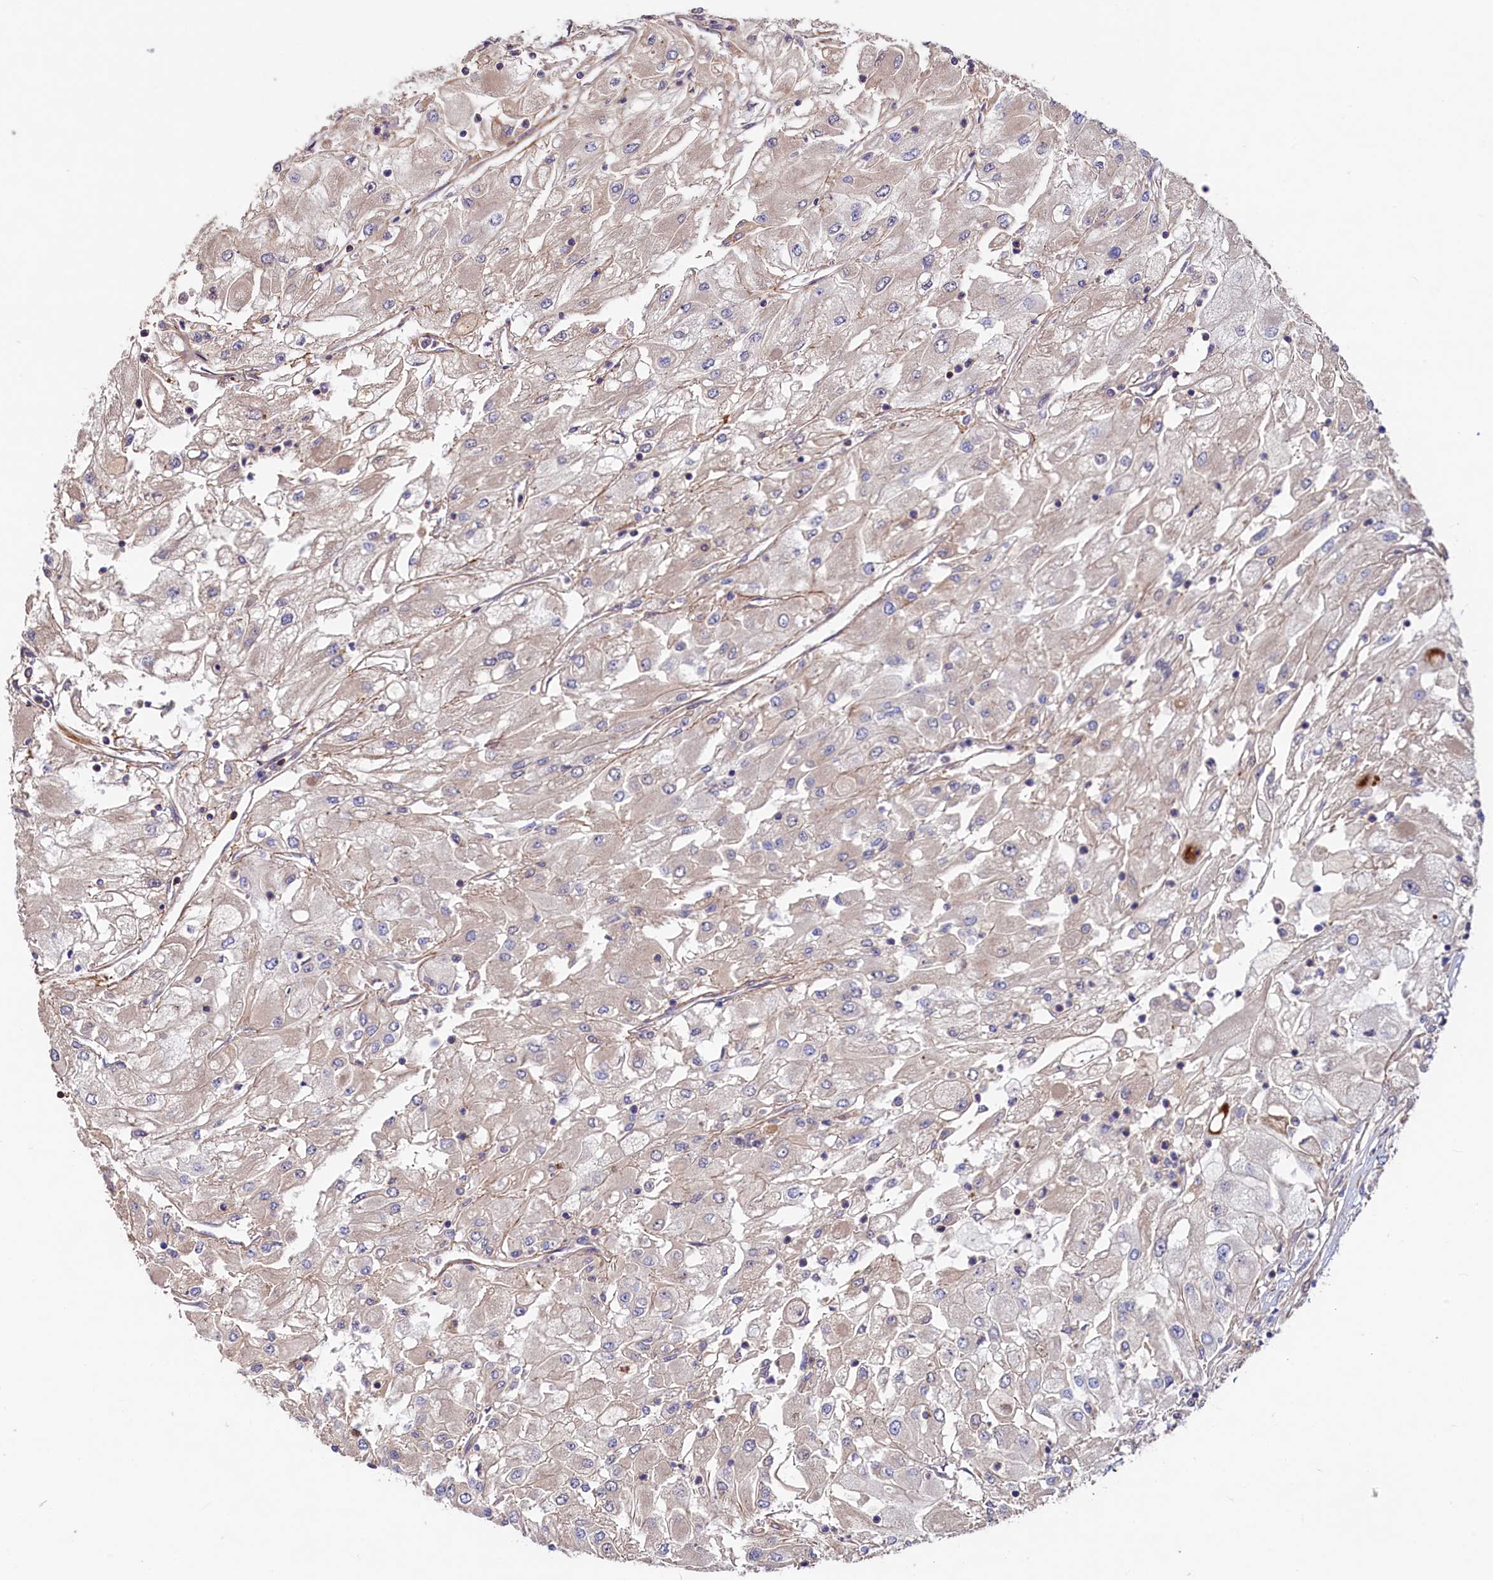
{"staining": {"intensity": "negative", "quantity": "none", "location": "none"}, "tissue": "renal cancer", "cell_type": "Tumor cells", "image_type": "cancer", "snomed": [{"axis": "morphology", "description": "Adenocarcinoma, NOS"}, {"axis": "topography", "description": "Kidney"}], "caption": "Immunohistochemistry (IHC) photomicrograph of human renal cancer stained for a protein (brown), which exhibits no expression in tumor cells.", "gene": "DUOXA1", "patient": {"sex": "male", "age": 80}}